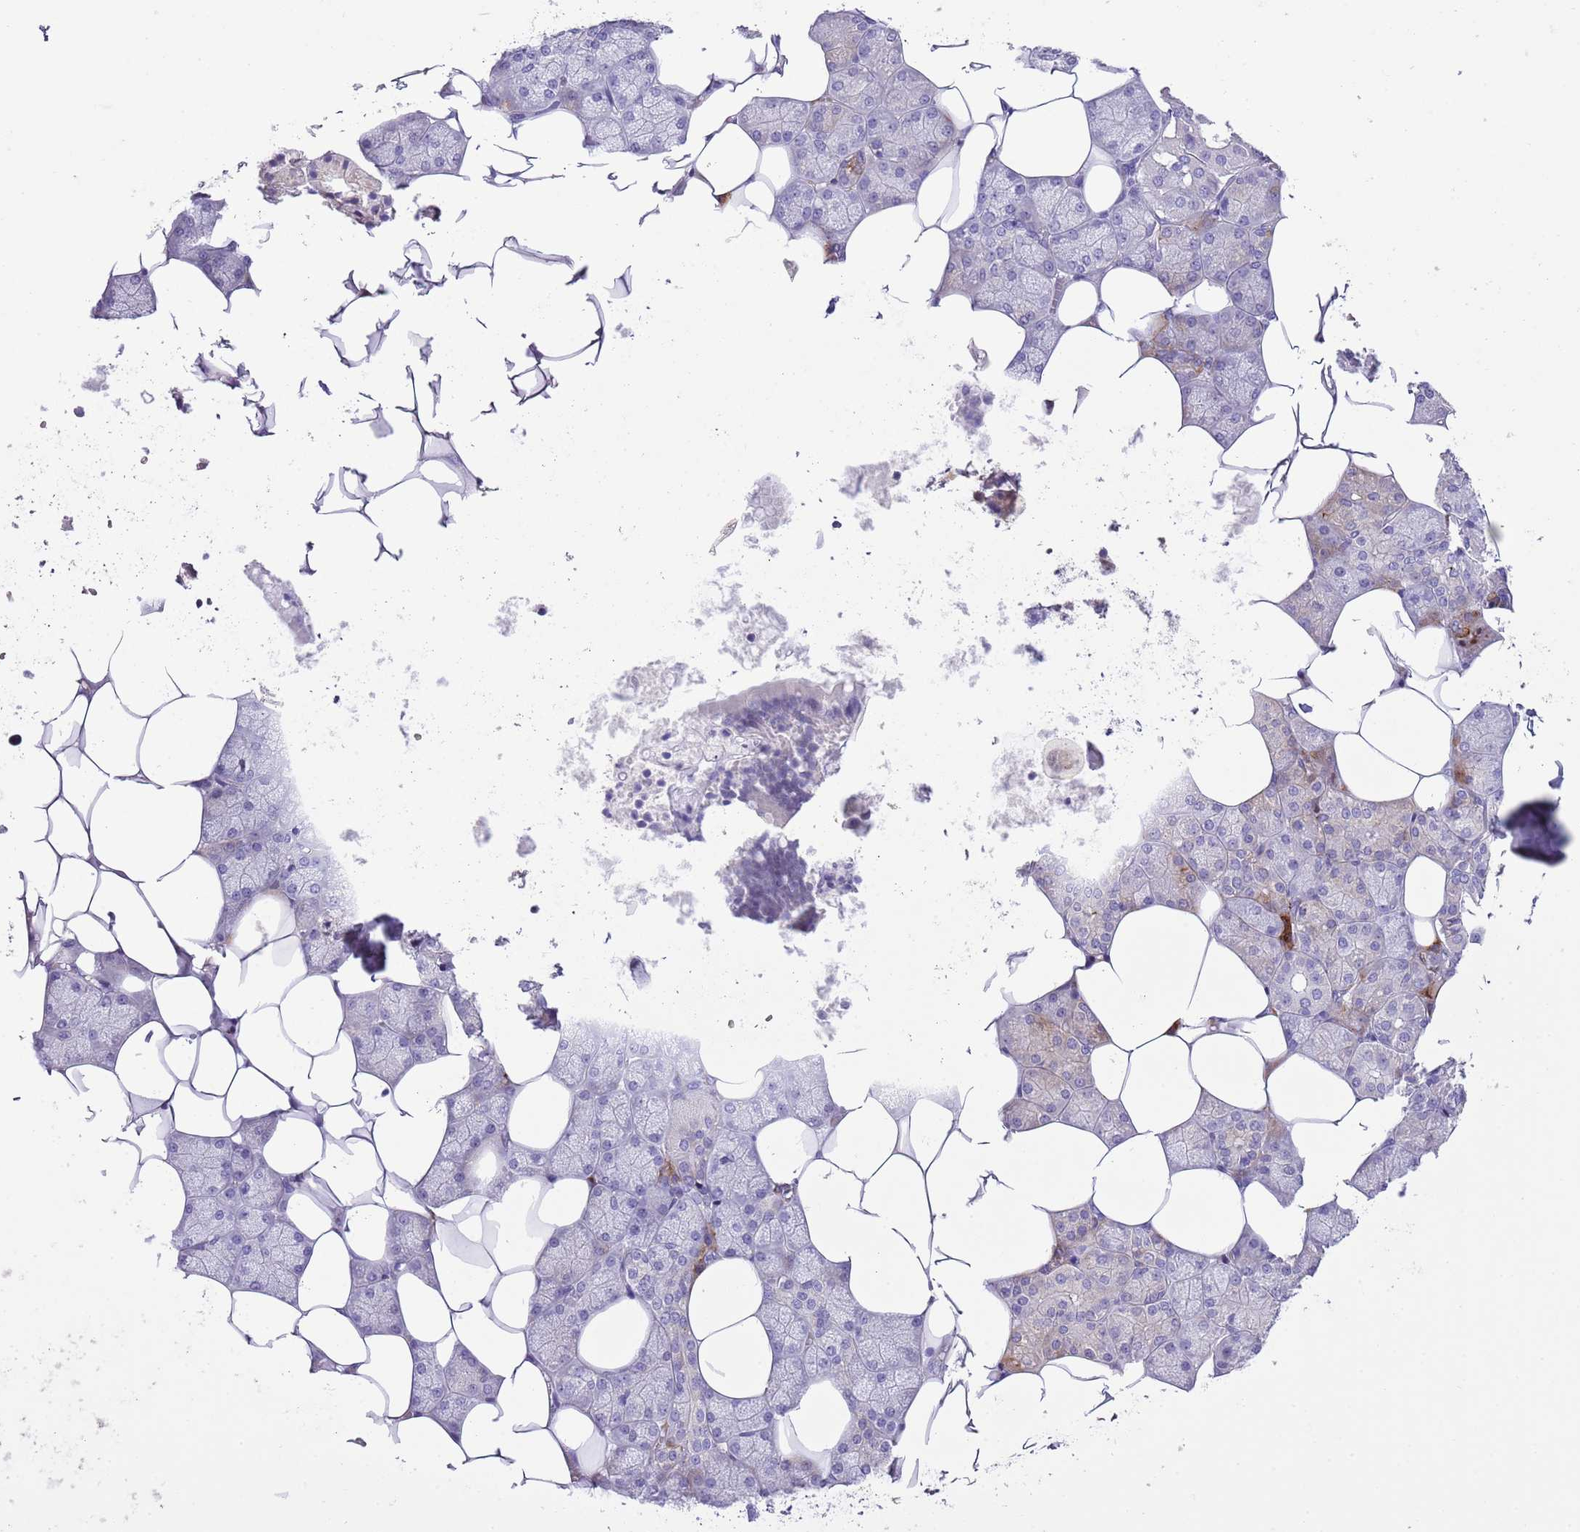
{"staining": {"intensity": "moderate", "quantity": "<25%", "location": "cytoplasmic/membranous"}, "tissue": "salivary gland", "cell_type": "Glandular cells", "image_type": "normal", "snomed": [{"axis": "morphology", "description": "Normal tissue, NOS"}, {"axis": "topography", "description": "Salivary gland"}], "caption": "Glandular cells show moderate cytoplasmic/membranous staining in about <25% of cells in normal salivary gland.", "gene": "CLEC2A", "patient": {"sex": "male", "age": 62}}